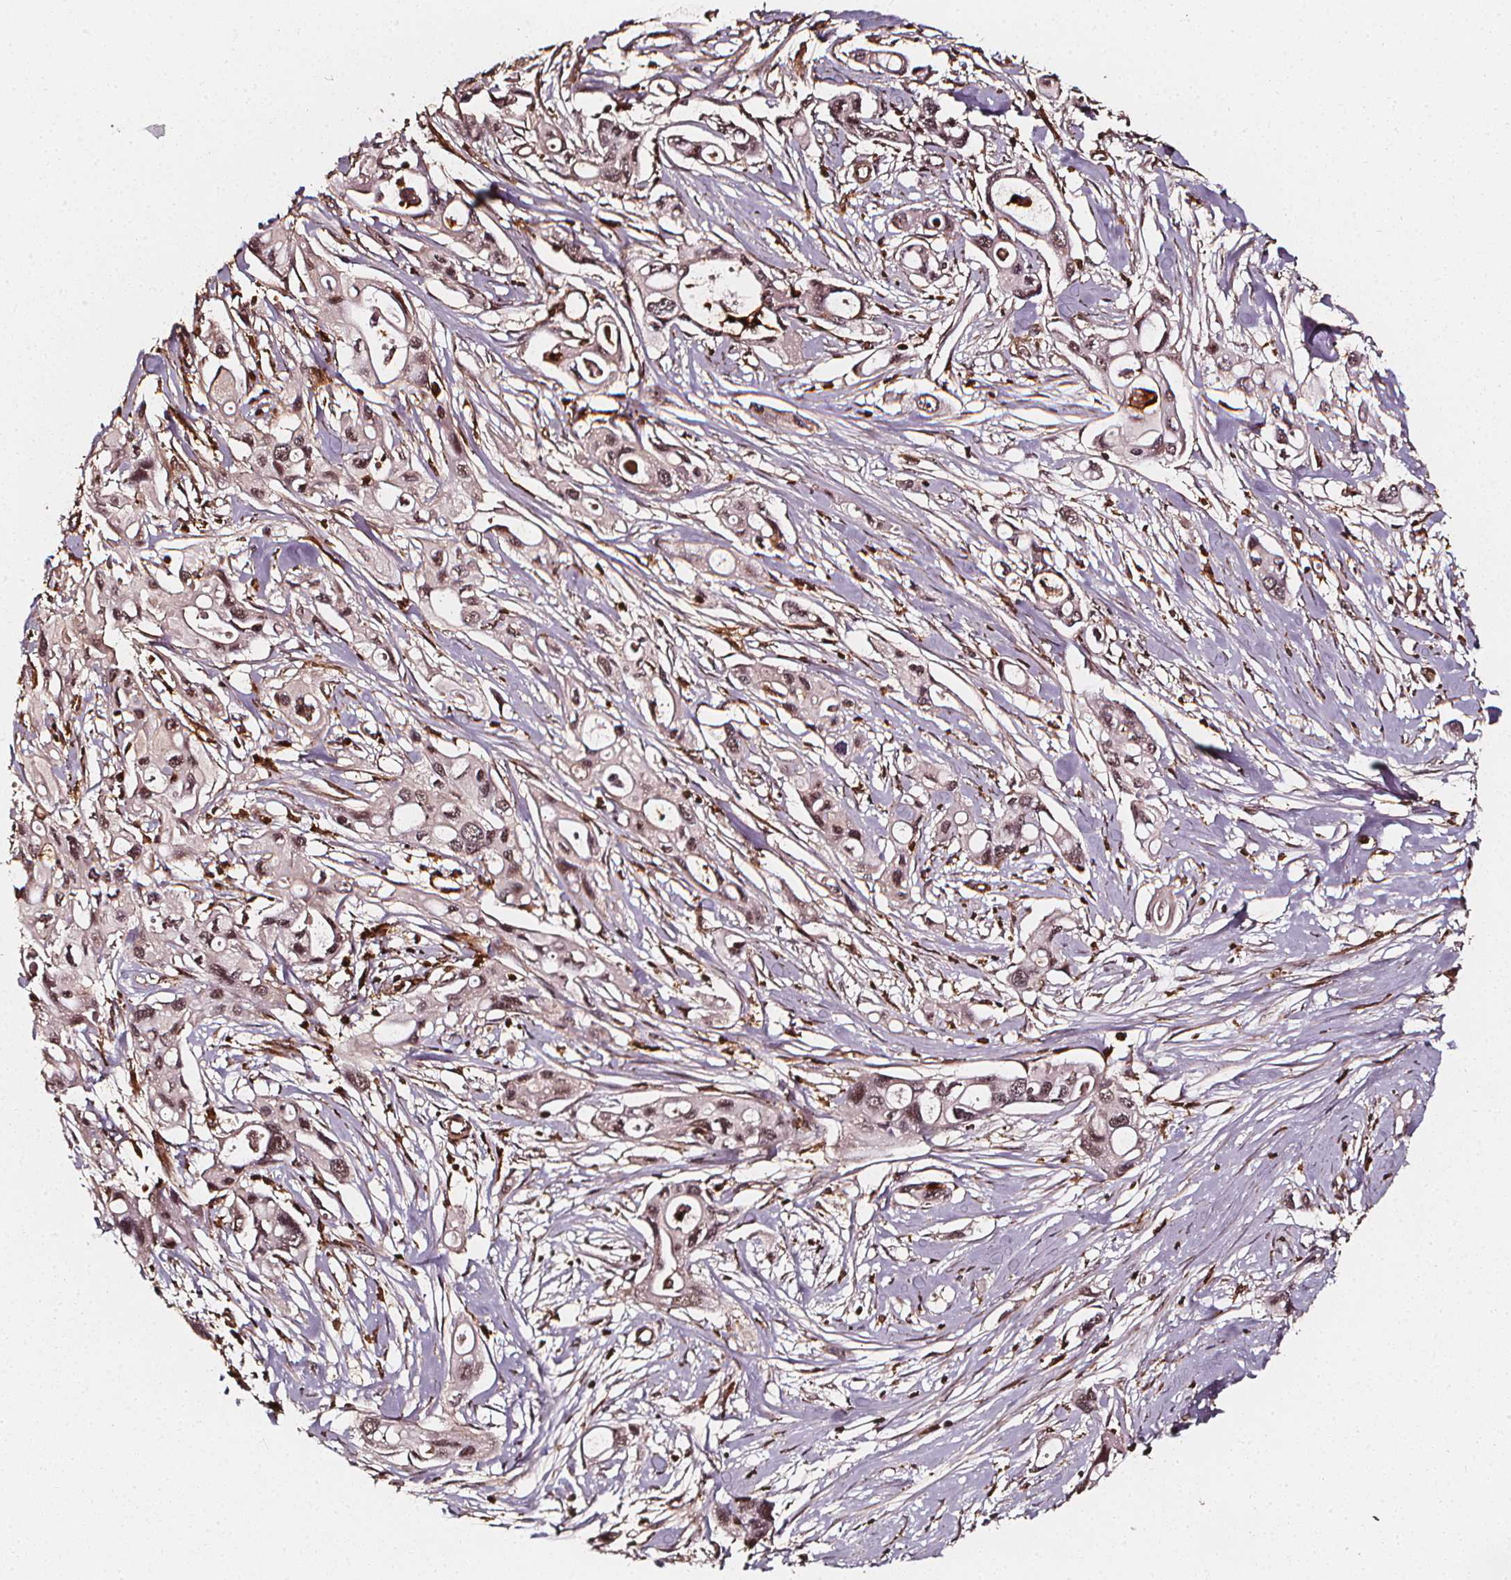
{"staining": {"intensity": "weak", "quantity": ">75%", "location": "nuclear"}, "tissue": "pancreatic cancer", "cell_type": "Tumor cells", "image_type": "cancer", "snomed": [{"axis": "morphology", "description": "Adenocarcinoma, NOS"}, {"axis": "topography", "description": "Pancreas"}], "caption": "This is an image of immunohistochemistry (IHC) staining of pancreatic cancer, which shows weak positivity in the nuclear of tumor cells.", "gene": "EXOSC9", "patient": {"sex": "male", "age": 60}}